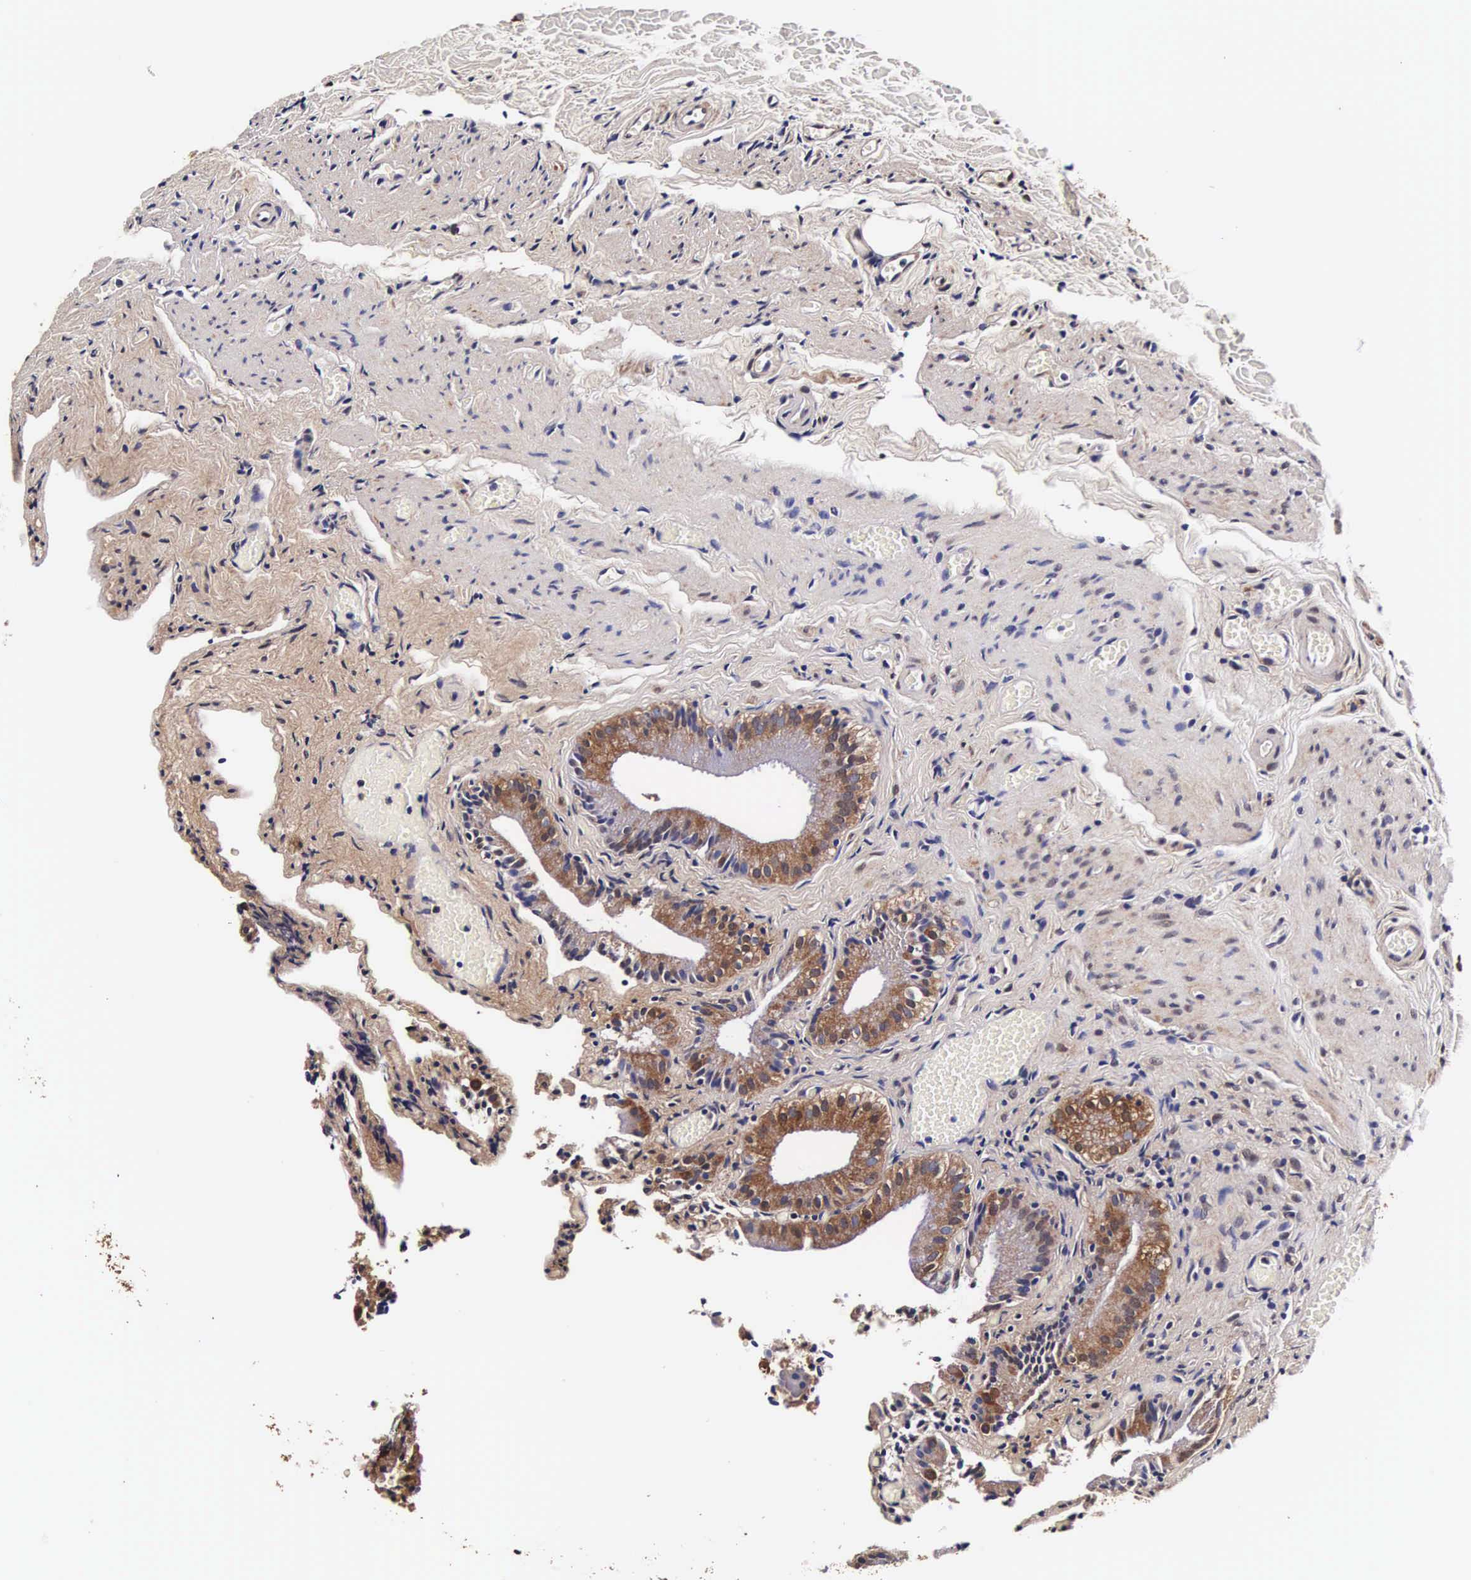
{"staining": {"intensity": "moderate", "quantity": "25%-75%", "location": "cytoplasmic/membranous,nuclear"}, "tissue": "gallbladder", "cell_type": "Glandular cells", "image_type": "normal", "snomed": [{"axis": "morphology", "description": "Normal tissue, NOS"}, {"axis": "topography", "description": "Gallbladder"}], "caption": "DAB (3,3'-diaminobenzidine) immunohistochemical staining of normal human gallbladder displays moderate cytoplasmic/membranous,nuclear protein staining in about 25%-75% of glandular cells. The staining was performed using DAB (3,3'-diaminobenzidine), with brown indicating positive protein expression. Nuclei are stained blue with hematoxylin.", "gene": "TECPR2", "patient": {"sex": "female", "age": 44}}